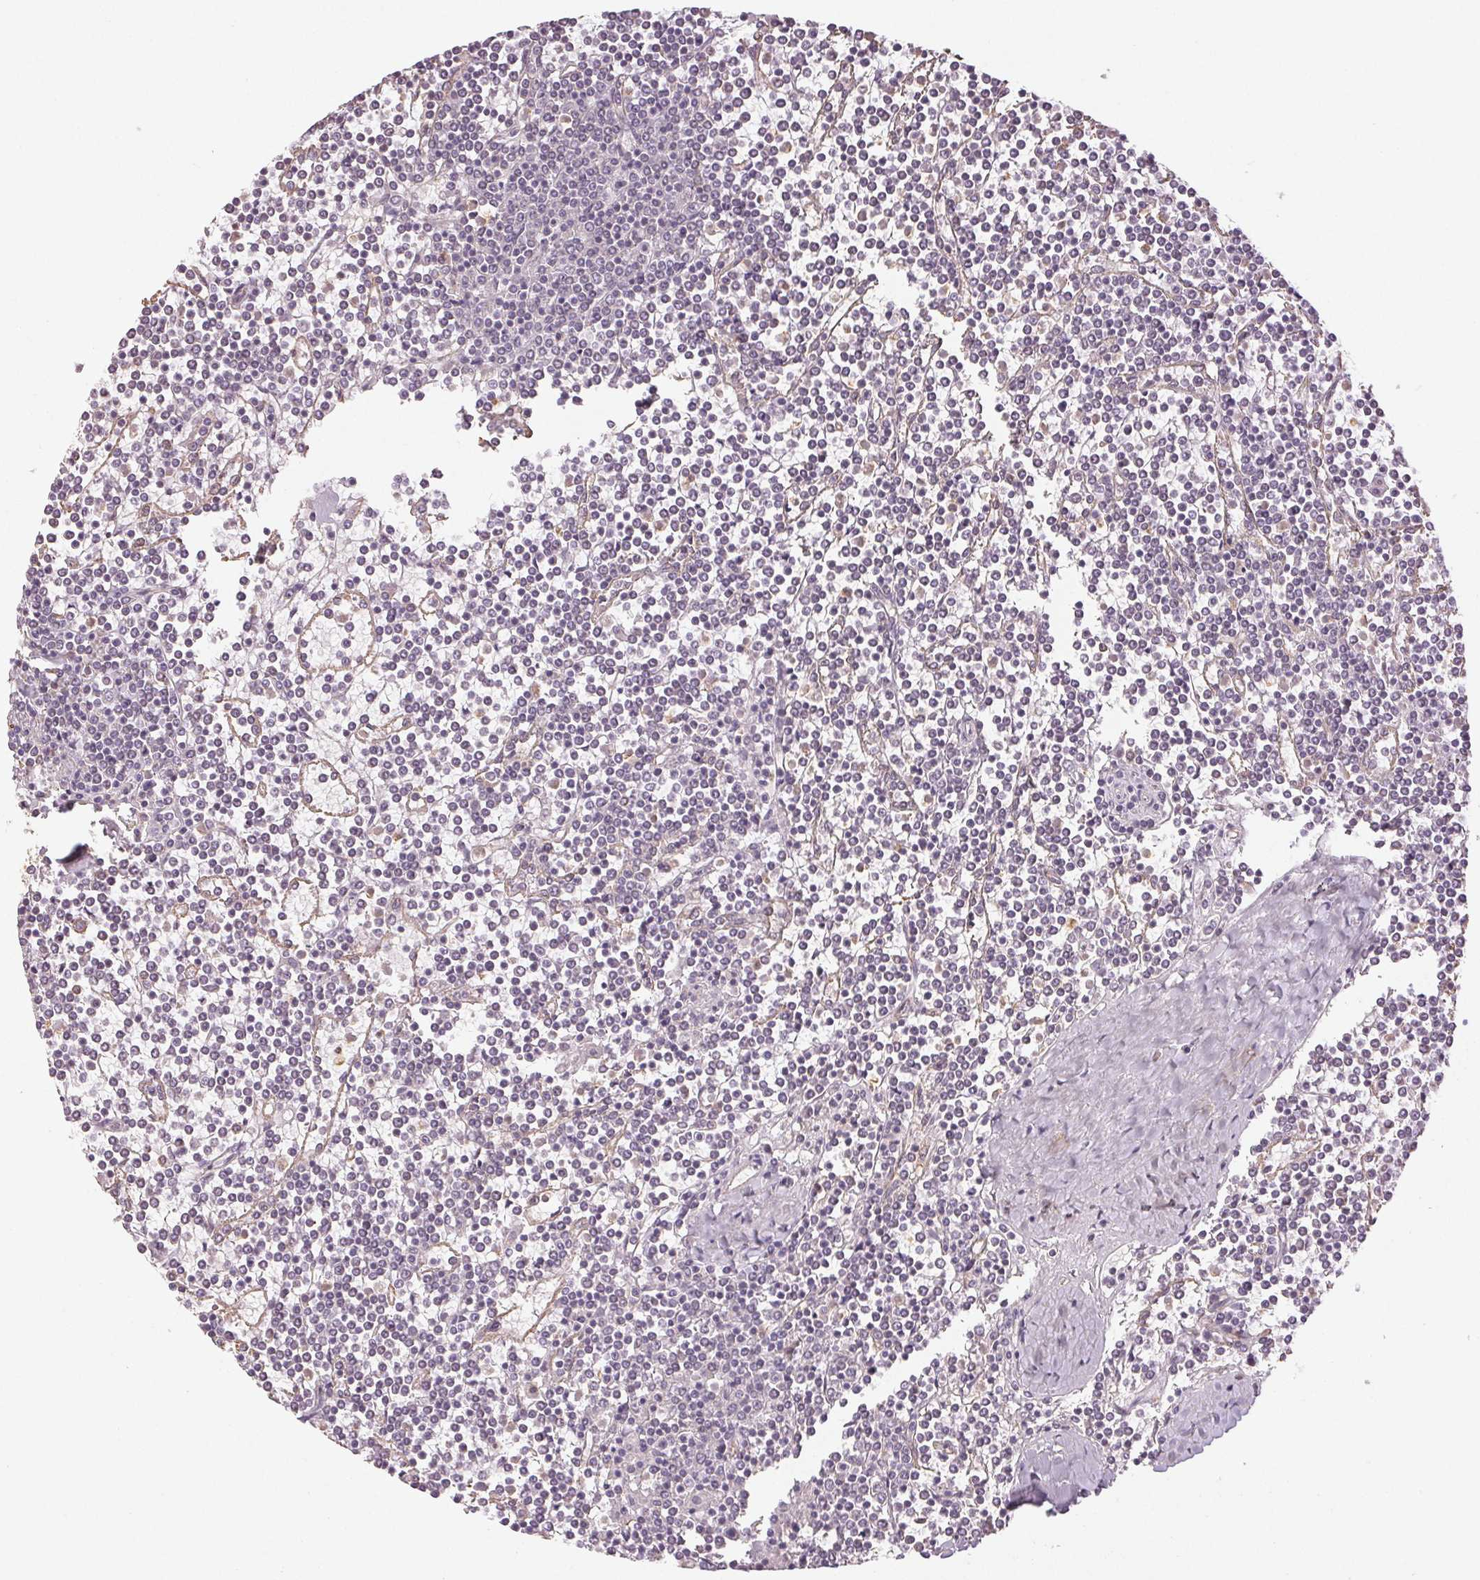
{"staining": {"intensity": "negative", "quantity": "none", "location": "none"}, "tissue": "lymphoma", "cell_type": "Tumor cells", "image_type": "cancer", "snomed": [{"axis": "morphology", "description": "Malignant lymphoma, non-Hodgkin's type, Low grade"}, {"axis": "topography", "description": "Spleen"}], "caption": "The photomicrograph exhibits no staining of tumor cells in low-grade malignant lymphoma, non-Hodgkin's type.", "gene": "COL7A1", "patient": {"sex": "female", "age": 19}}